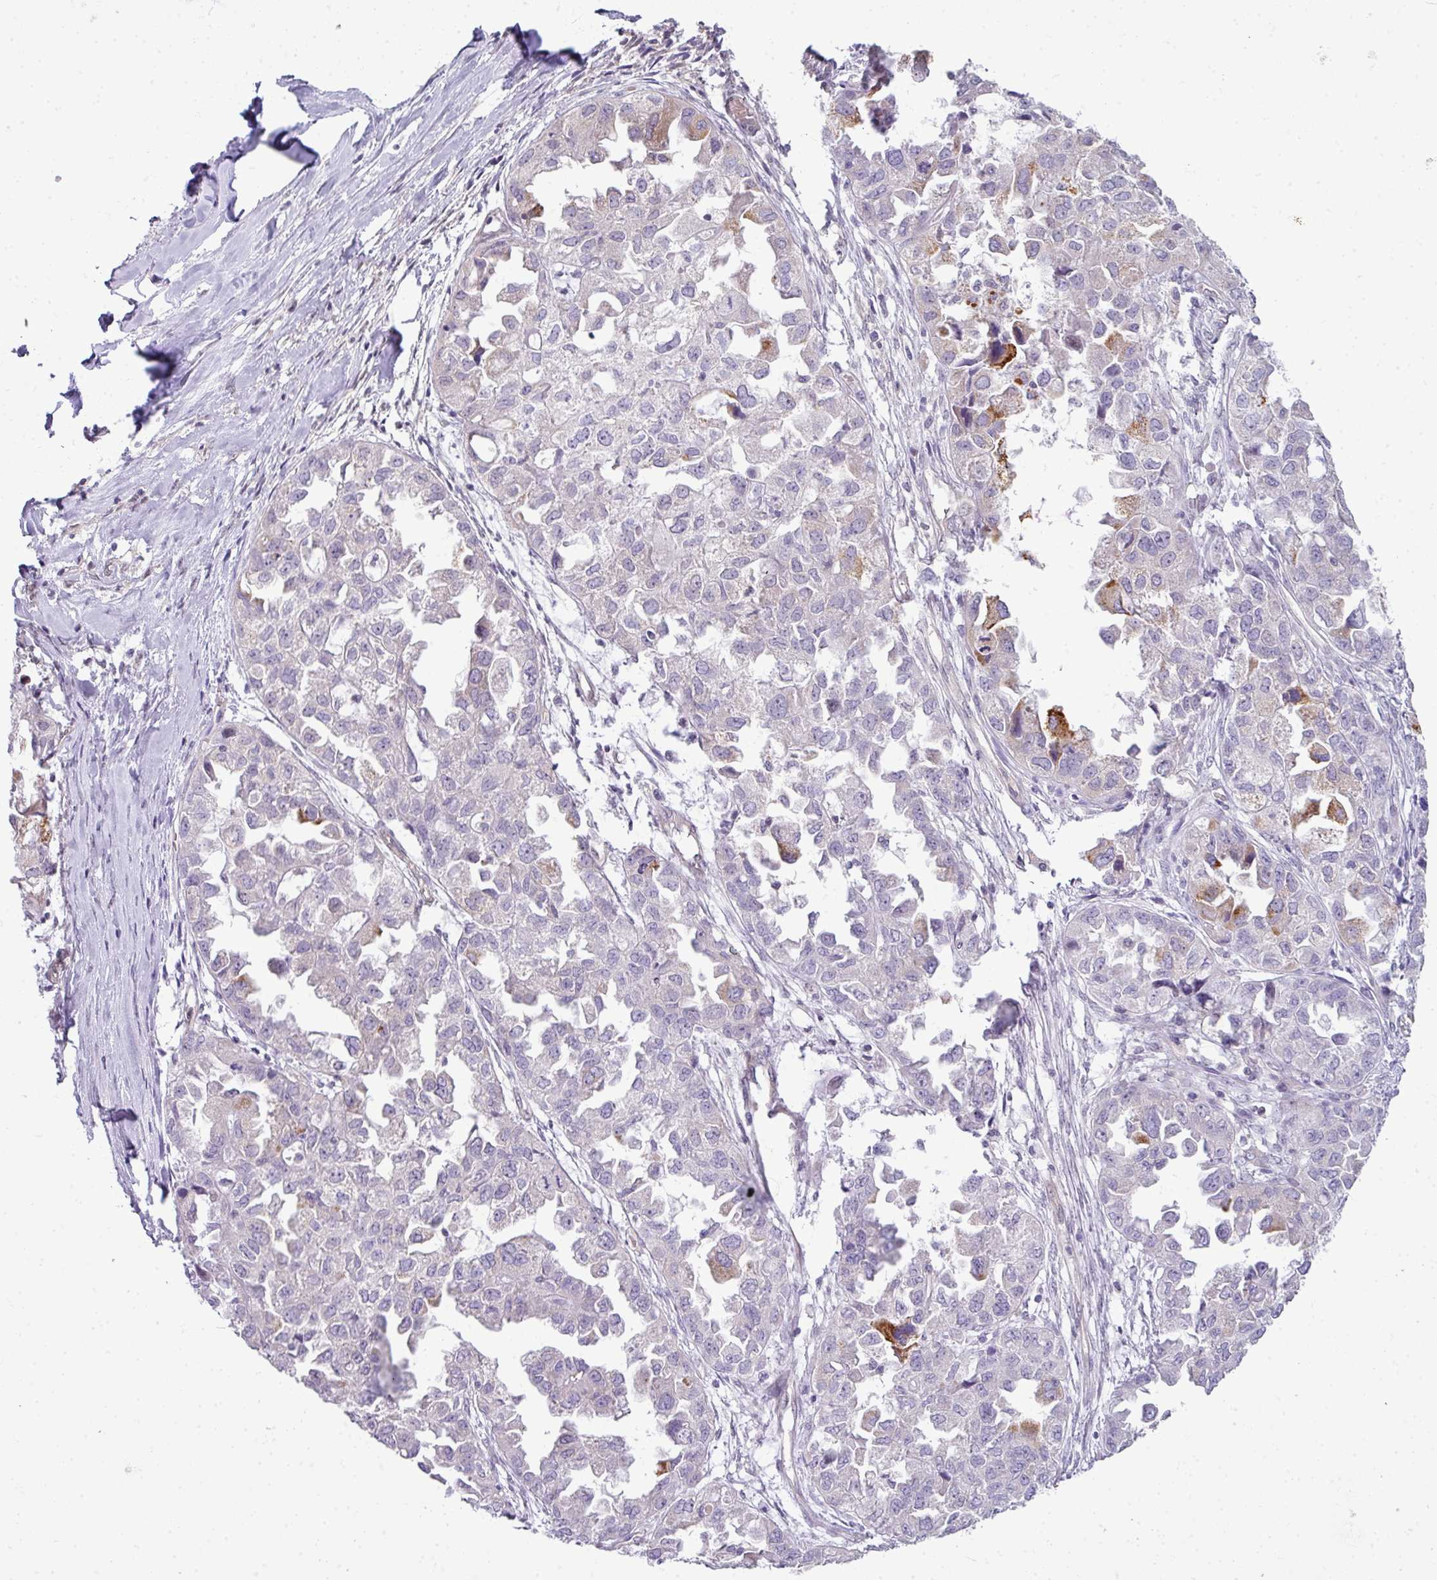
{"staining": {"intensity": "moderate", "quantity": "<25%", "location": "cytoplasmic/membranous"}, "tissue": "ovarian cancer", "cell_type": "Tumor cells", "image_type": "cancer", "snomed": [{"axis": "morphology", "description": "Cystadenocarcinoma, serous, NOS"}, {"axis": "topography", "description": "Ovary"}], "caption": "DAB immunohistochemical staining of ovarian serous cystadenocarcinoma reveals moderate cytoplasmic/membranous protein expression in approximately <25% of tumor cells.", "gene": "STAT5A", "patient": {"sex": "female", "age": 84}}